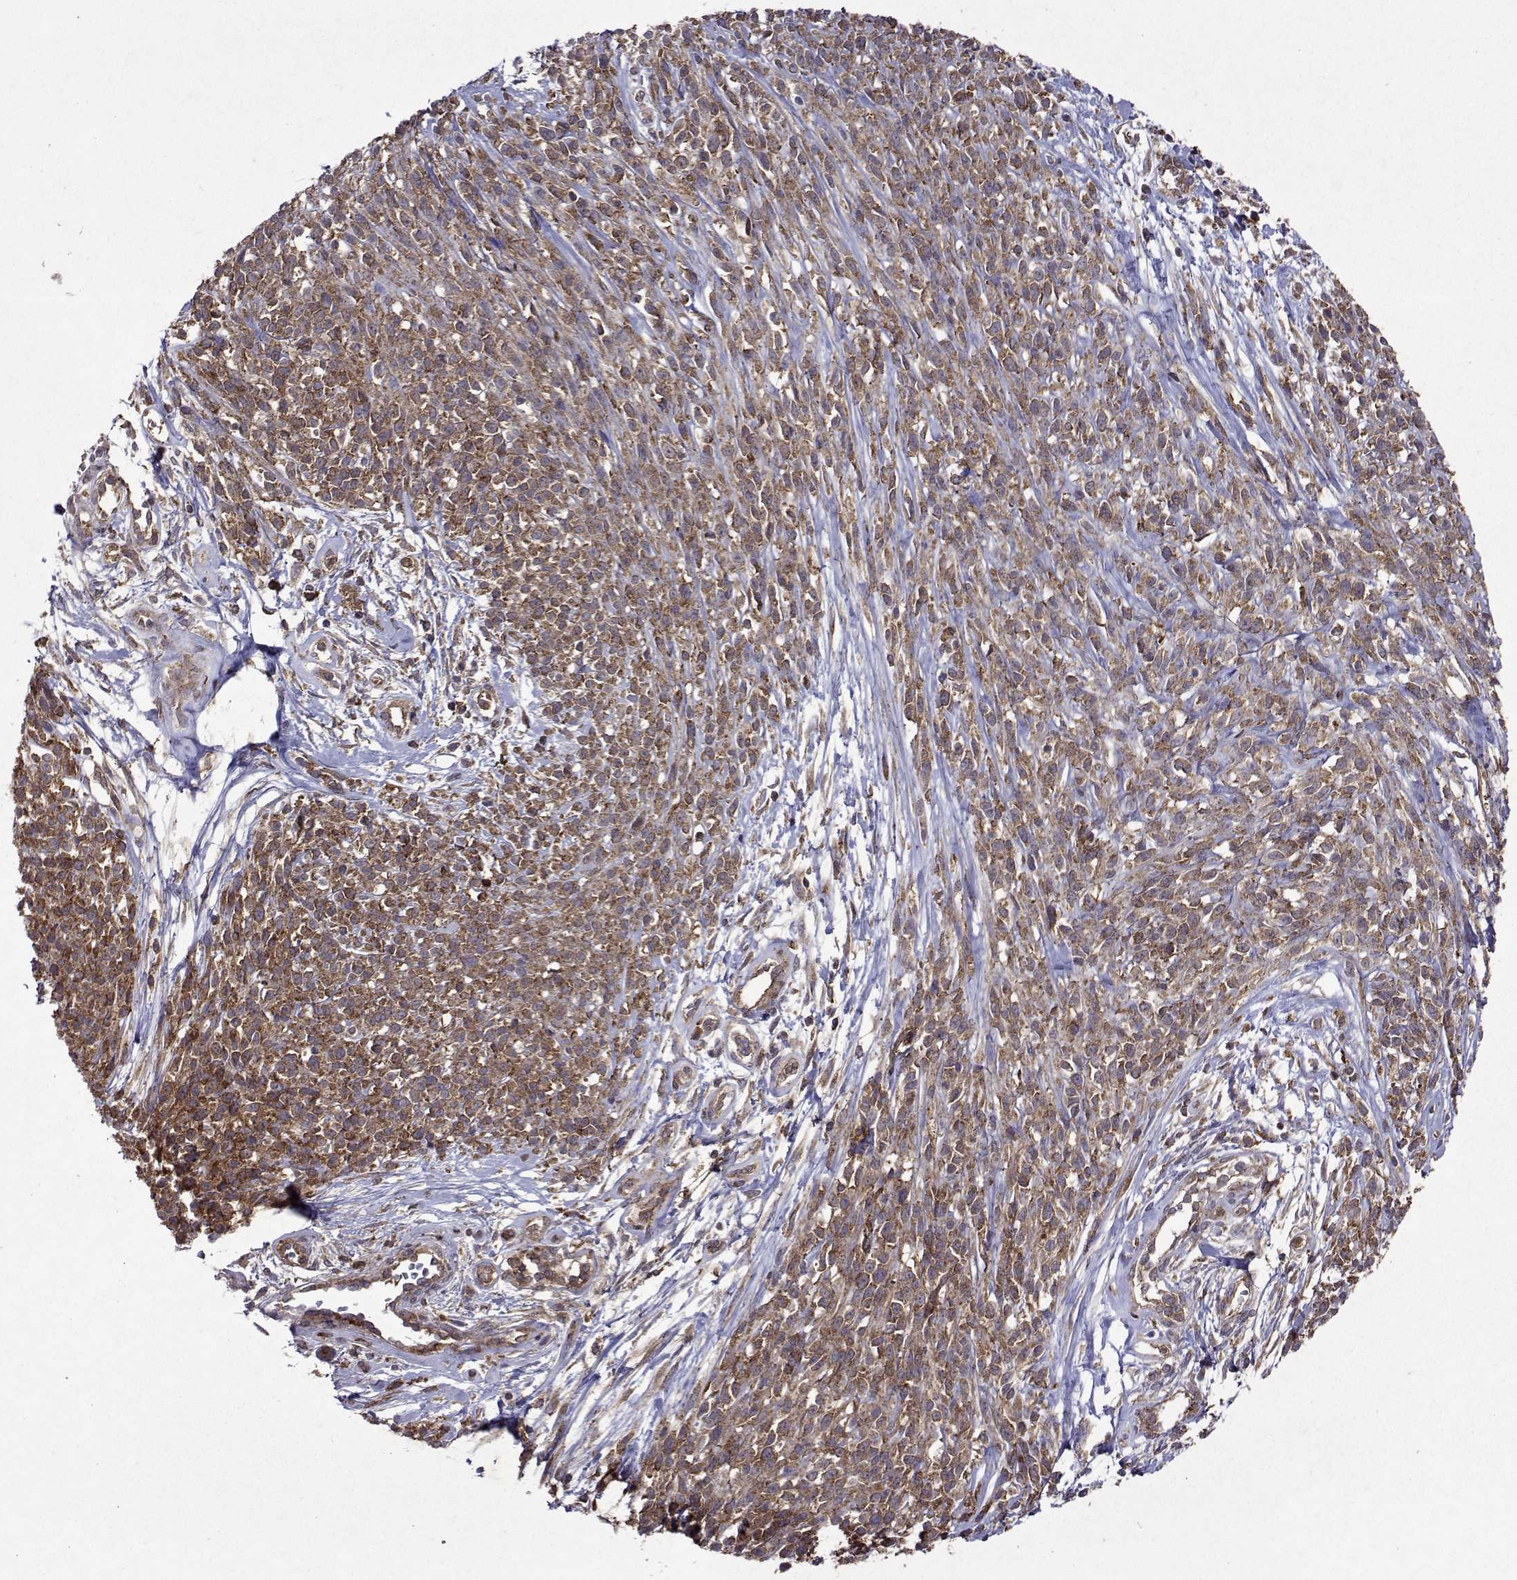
{"staining": {"intensity": "moderate", "quantity": ">75%", "location": "cytoplasmic/membranous"}, "tissue": "melanoma", "cell_type": "Tumor cells", "image_type": "cancer", "snomed": [{"axis": "morphology", "description": "Malignant melanoma, NOS"}, {"axis": "topography", "description": "Skin"}, {"axis": "topography", "description": "Skin of trunk"}], "caption": "DAB (3,3'-diaminobenzidine) immunohistochemical staining of malignant melanoma reveals moderate cytoplasmic/membranous protein expression in approximately >75% of tumor cells.", "gene": "TARBP2", "patient": {"sex": "male", "age": 74}}